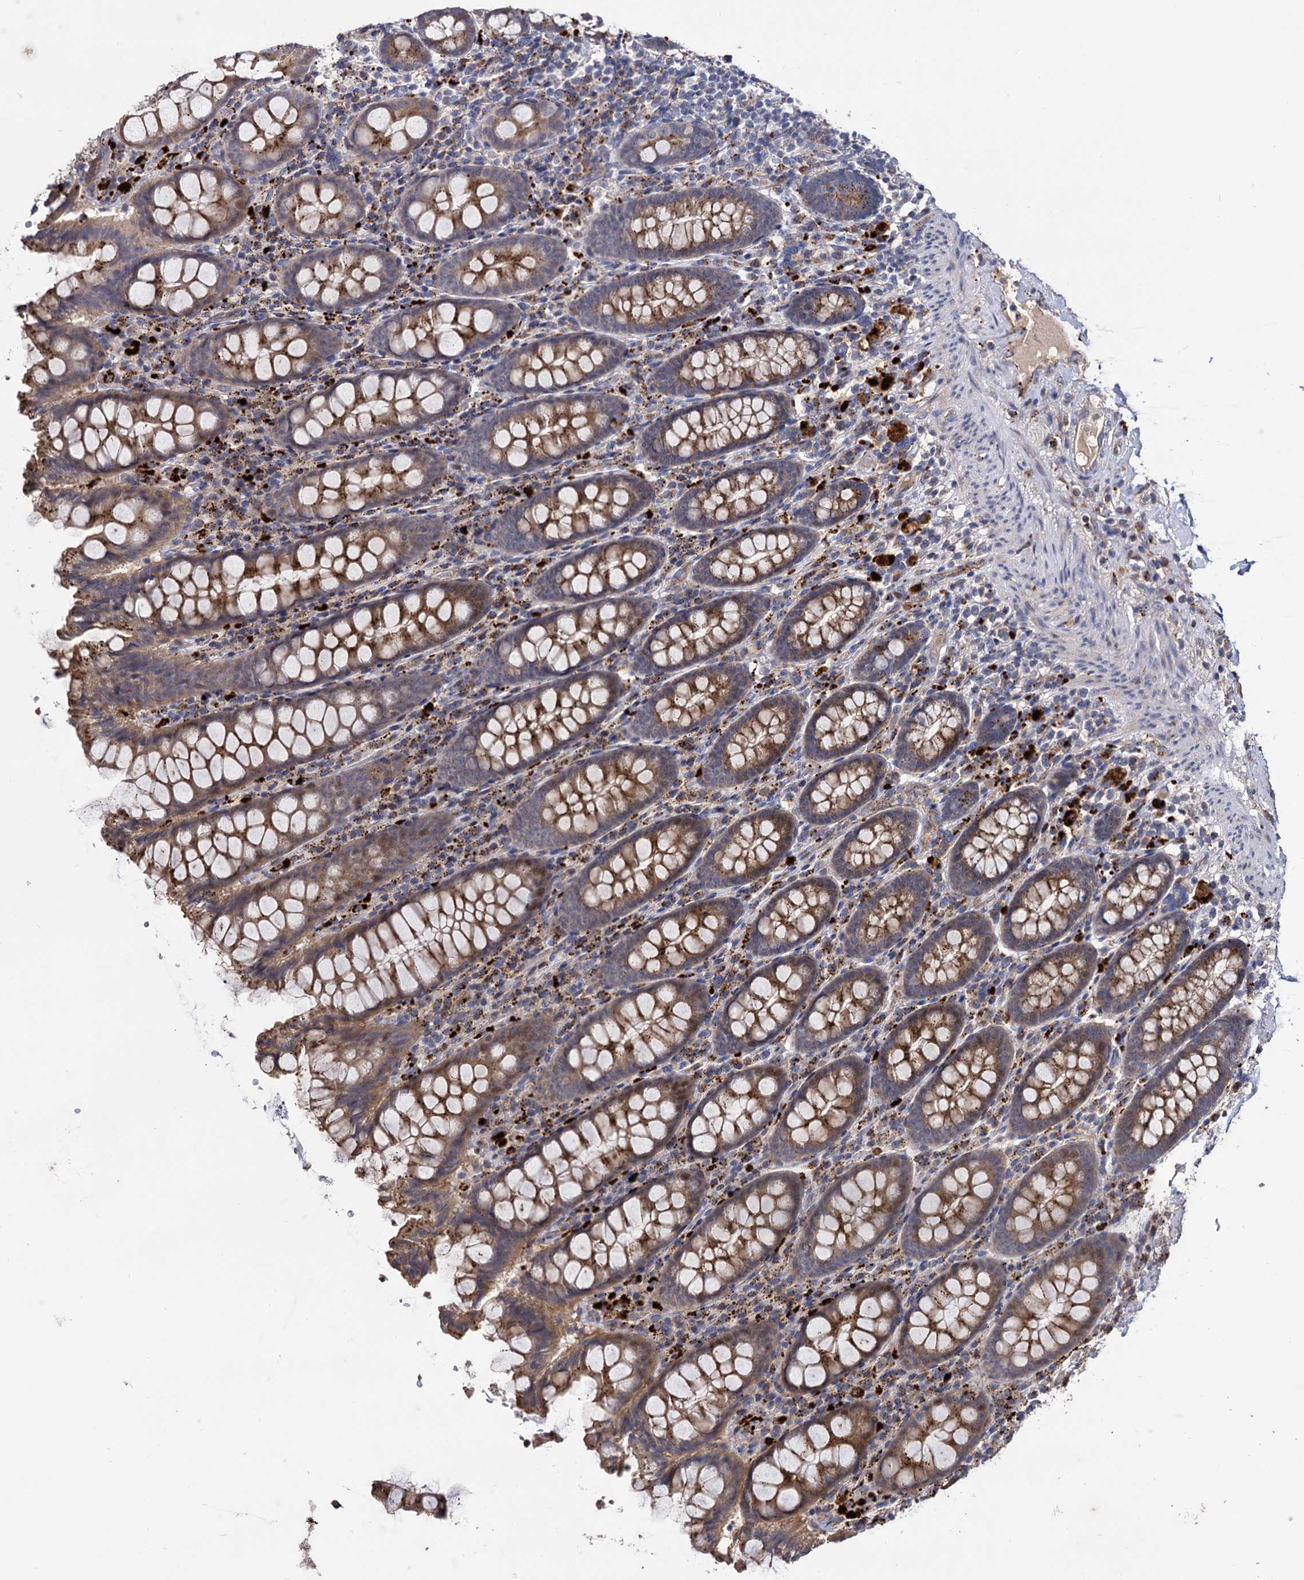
{"staining": {"intensity": "moderate", "quantity": ">75%", "location": "cytoplasmic/membranous"}, "tissue": "colon", "cell_type": "Endothelial cells", "image_type": "normal", "snomed": [{"axis": "morphology", "description": "Normal tissue, NOS"}, {"axis": "topography", "description": "Colon"}], "caption": "Colon stained for a protein demonstrates moderate cytoplasmic/membranous positivity in endothelial cells. (Brightfield microscopy of DAB IHC at high magnification).", "gene": "MICAL2", "patient": {"sex": "female", "age": 79}}